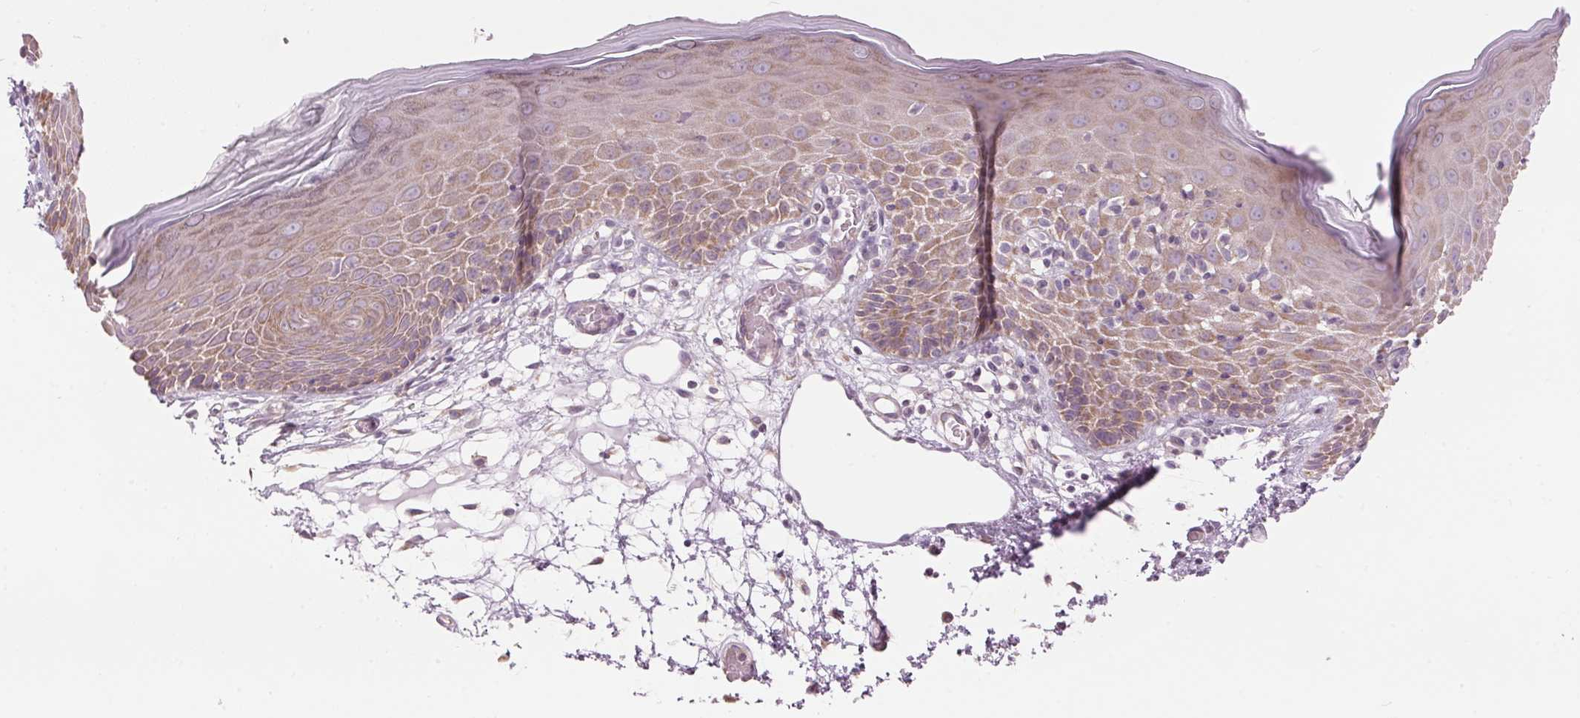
{"staining": {"intensity": "moderate", "quantity": ">75%", "location": "cytoplasmic/membranous"}, "tissue": "skin", "cell_type": "Epidermal cells", "image_type": "normal", "snomed": [{"axis": "morphology", "description": "Normal tissue, NOS"}, {"axis": "topography", "description": "Vulva"}], "caption": "An immunohistochemistry image of normal tissue is shown. Protein staining in brown labels moderate cytoplasmic/membranous positivity in skin within epidermal cells.", "gene": "GNMT", "patient": {"sex": "female", "age": 68}}